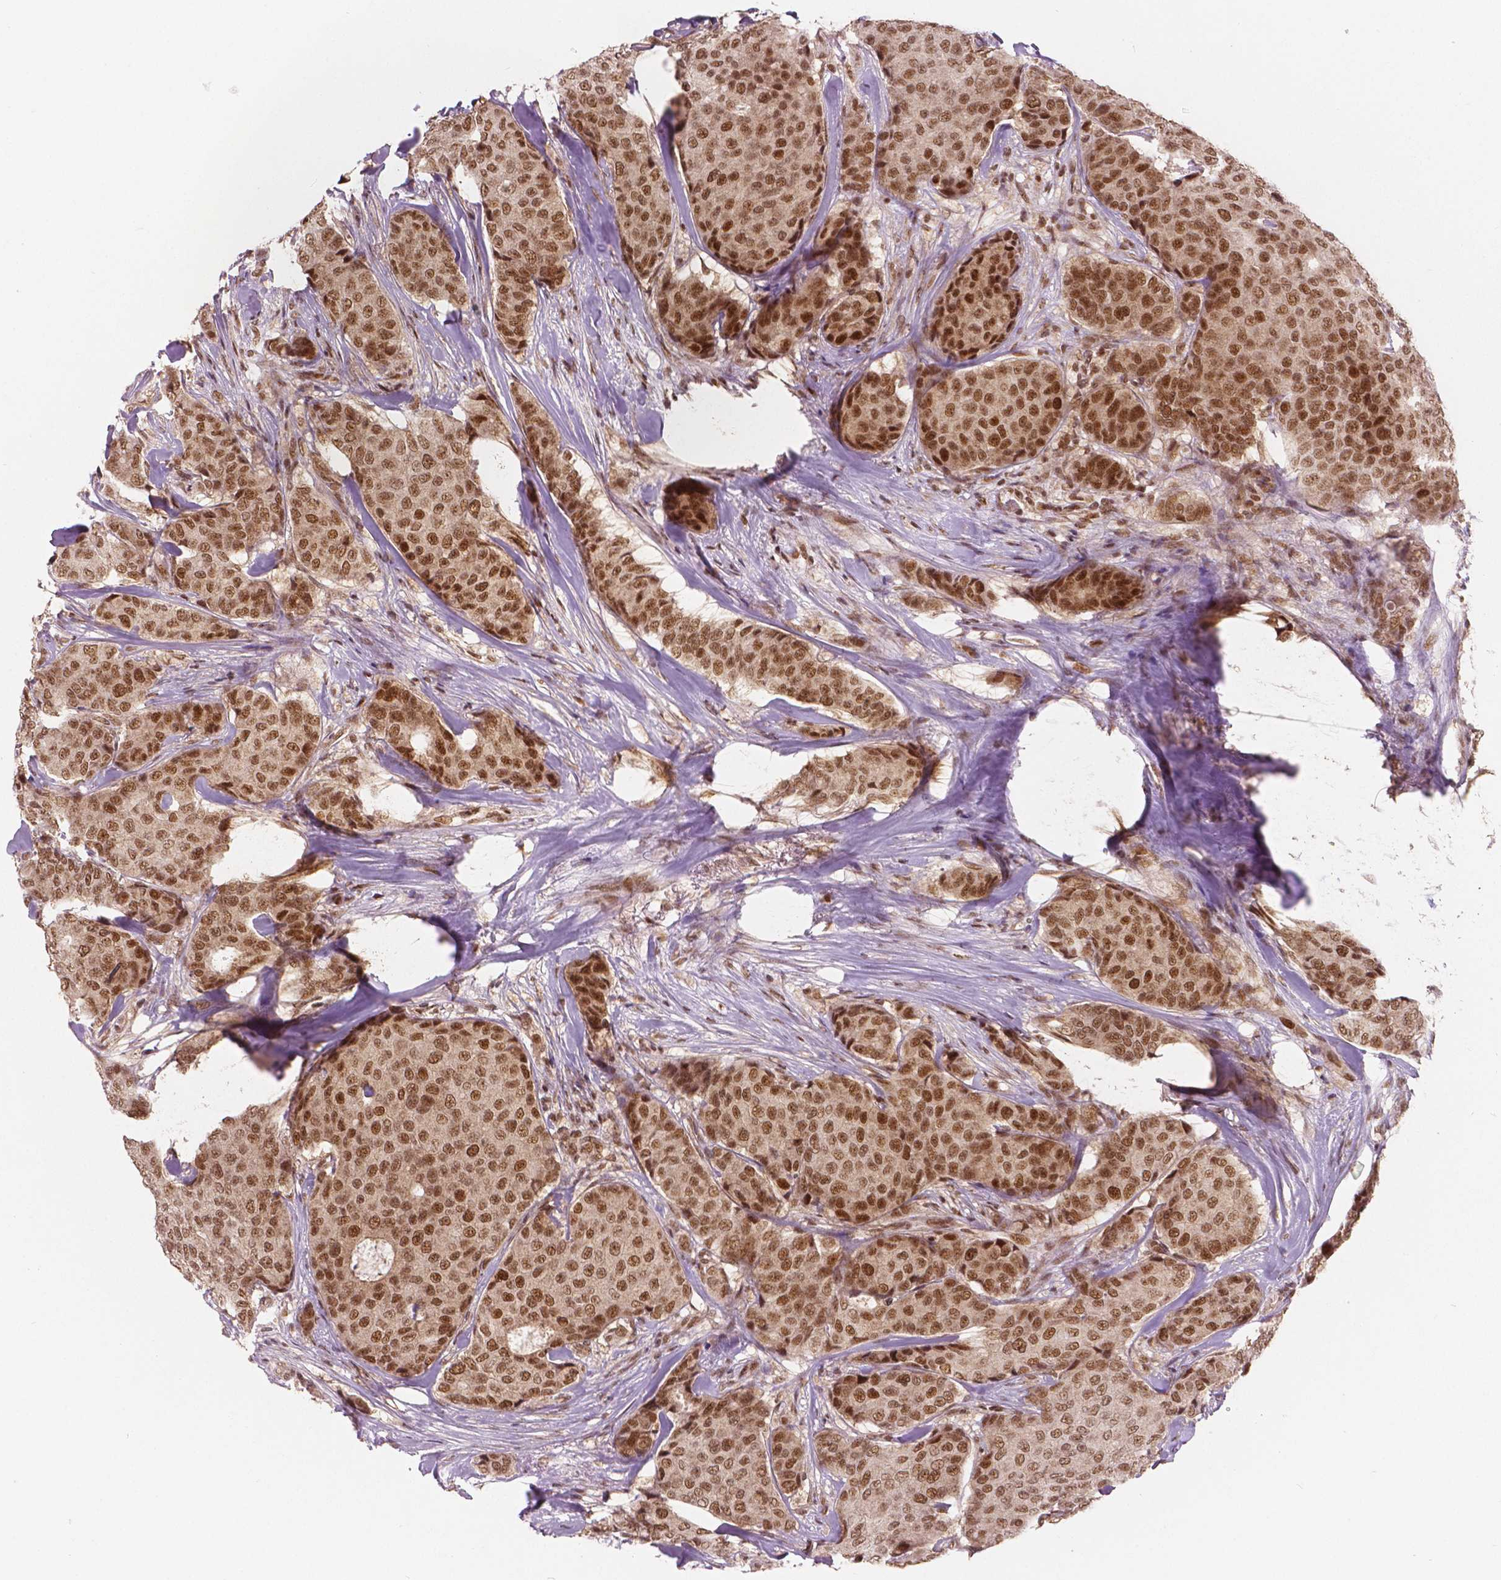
{"staining": {"intensity": "moderate", "quantity": ">75%", "location": "nuclear"}, "tissue": "breast cancer", "cell_type": "Tumor cells", "image_type": "cancer", "snomed": [{"axis": "morphology", "description": "Duct carcinoma"}, {"axis": "topography", "description": "Breast"}], "caption": "Immunohistochemistry histopathology image of breast intraductal carcinoma stained for a protein (brown), which shows medium levels of moderate nuclear expression in about >75% of tumor cells.", "gene": "NSD2", "patient": {"sex": "female", "age": 75}}